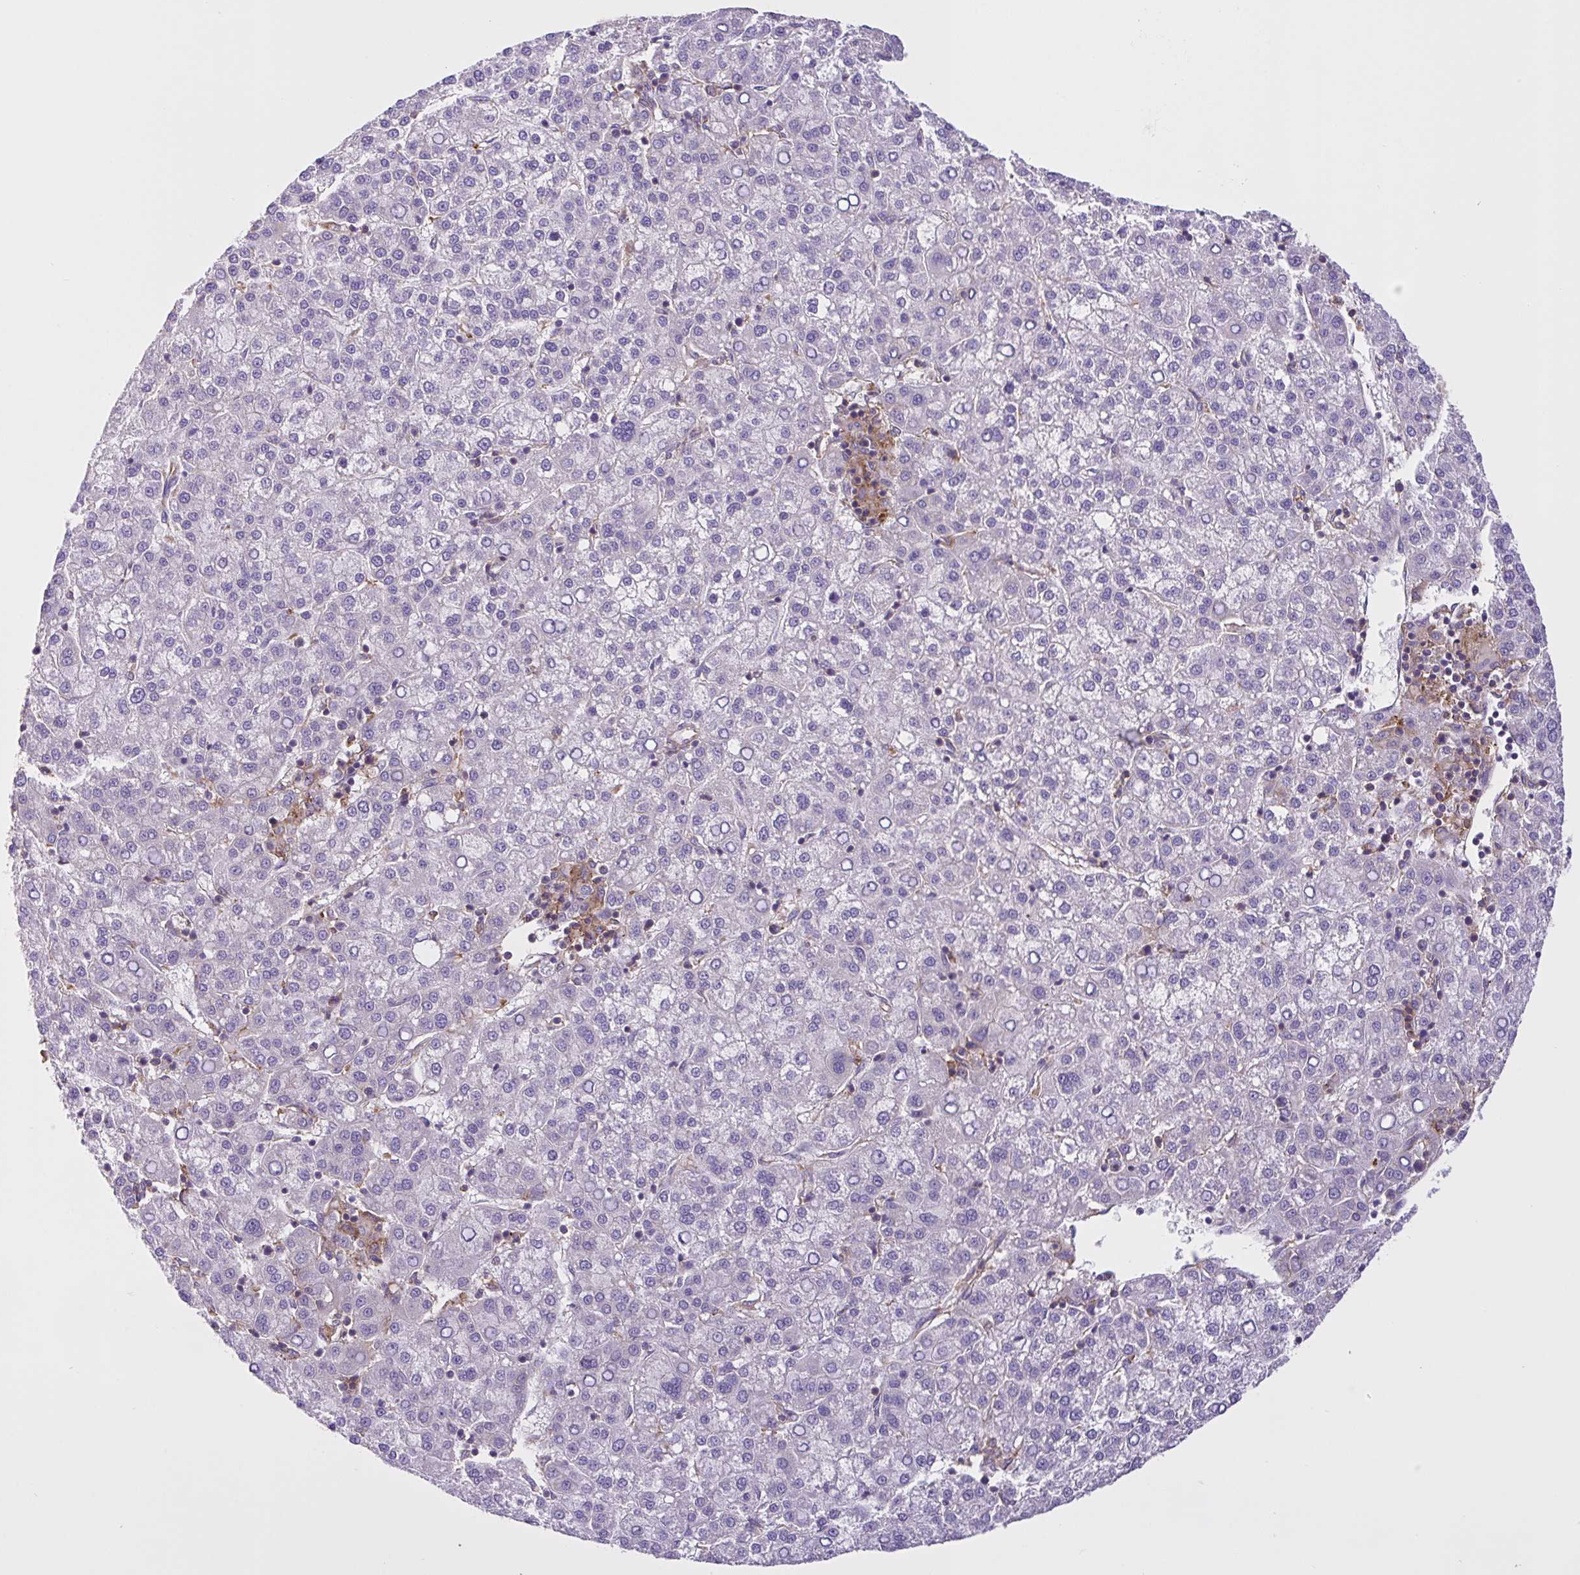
{"staining": {"intensity": "negative", "quantity": "none", "location": "none"}, "tissue": "liver cancer", "cell_type": "Tumor cells", "image_type": "cancer", "snomed": [{"axis": "morphology", "description": "Carcinoma, Hepatocellular, NOS"}, {"axis": "topography", "description": "Liver"}], "caption": "DAB (3,3'-diaminobenzidine) immunohistochemical staining of hepatocellular carcinoma (liver) exhibits no significant positivity in tumor cells.", "gene": "OR51M1", "patient": {"sex": "female", "age": 58}}